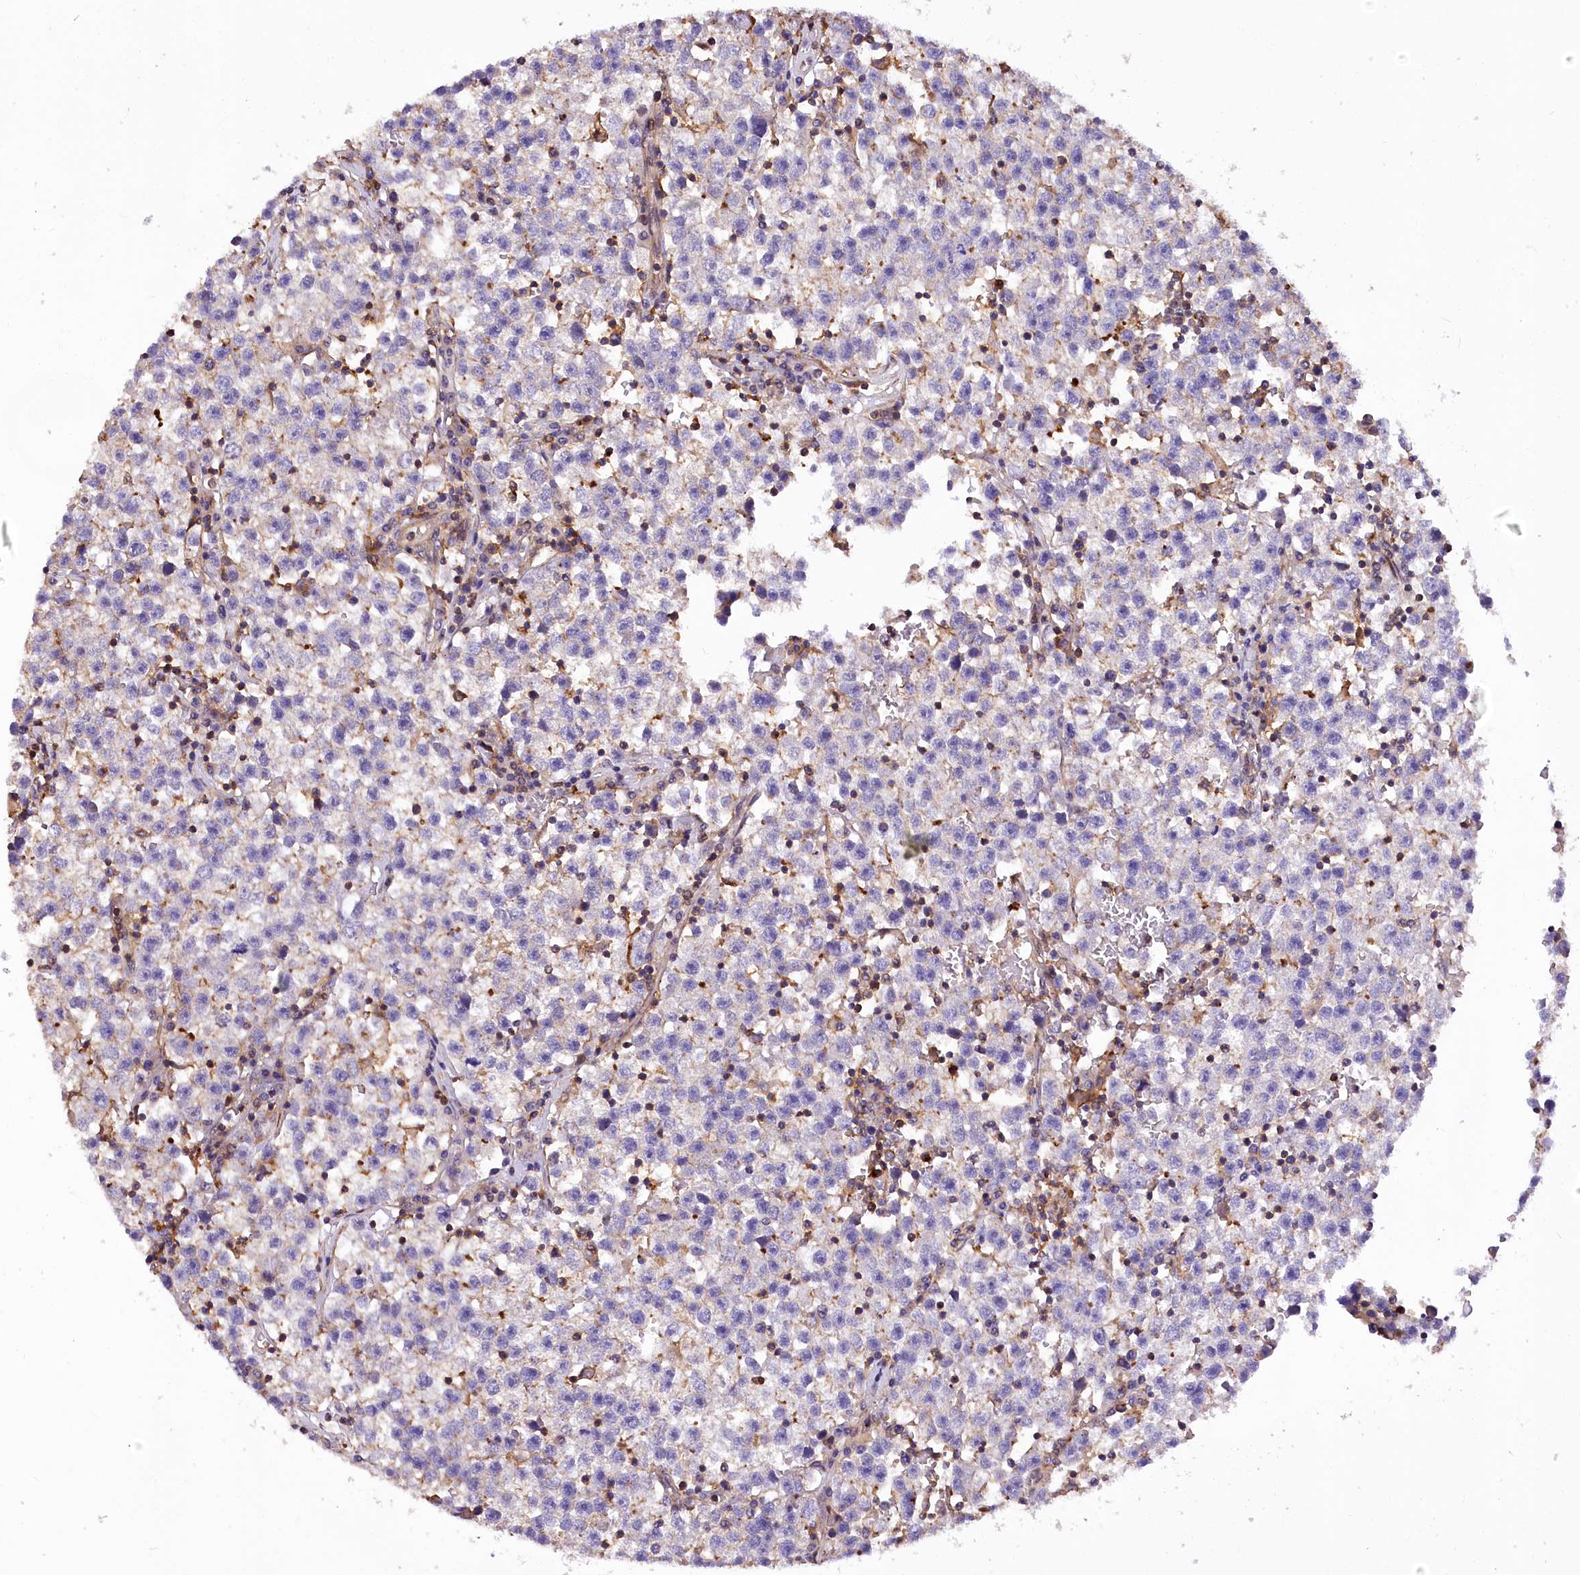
{"staining": {"intensity": "negative", "quantity": "none", "location": "none"}, "tissue": "testis cancer", "cell_type": "Tumor cells", "image_type": "cancer", "snomed": [{"axis": "morphology", "description": "Seminoma, NOS"}, {"axis": "topography", "description": "Testis"}], "caption": "The photomicrograph exhibits no staining of tumor cells in testis cancer.", "gene": "DPP3", "patient": {"sex": "male", "age": 22}}